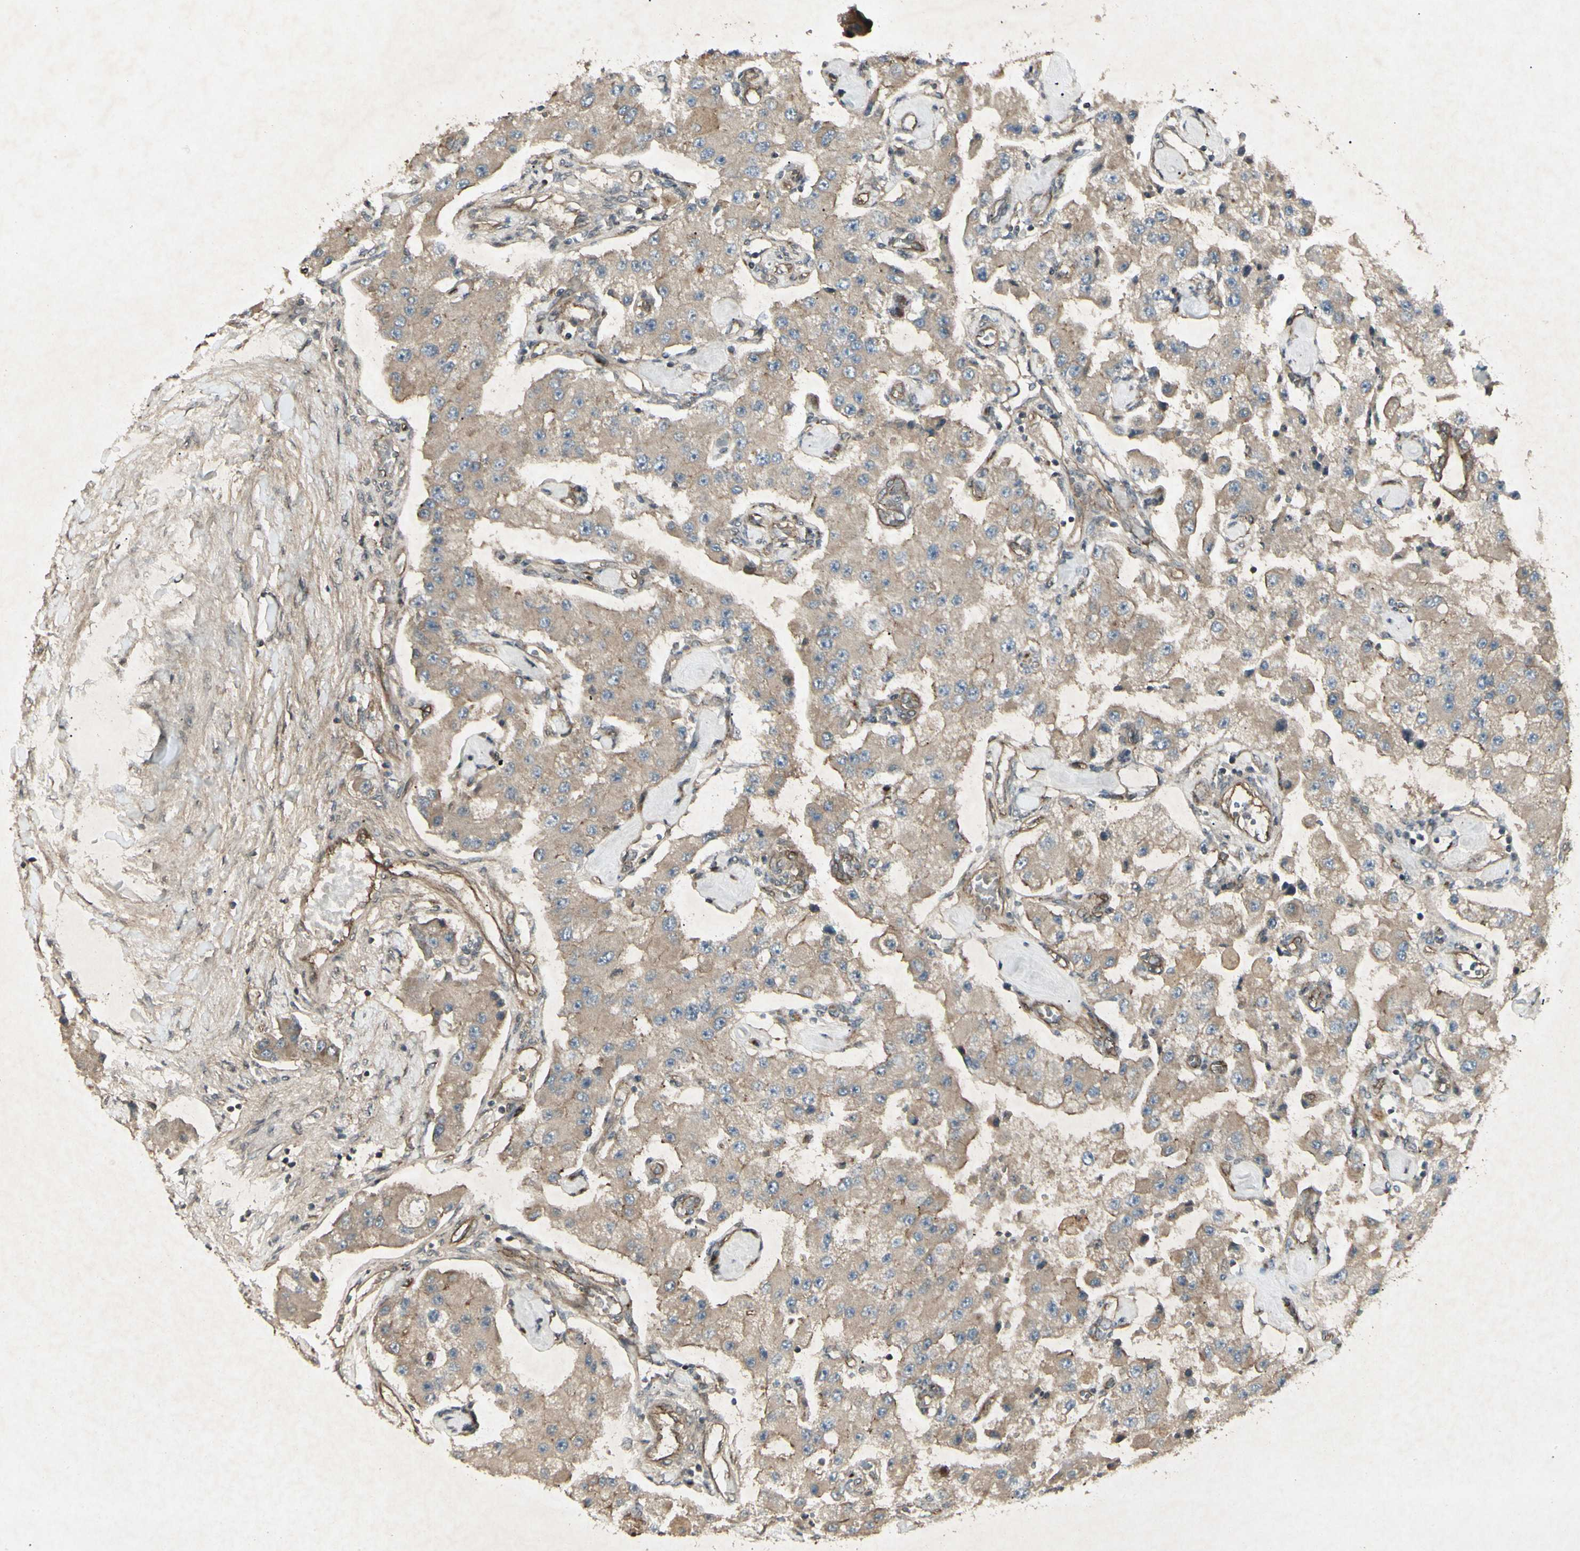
{"staining": {"intensity": "weak", "quantity": ">75%", "location": "cytoplasmic/membranous"}, "tissue": "carcinoid", "cell_type": "Tumor cells", "image_type": "cancer", "snomed": [{"axis": "morphology", "description": "Carcinoid, malignant, NOS"}, {"axis": "topography", "description": "Pancreas"}], "caption": "Immunohistochemical staining of human malignant carcinoid exhibits low levels of weak cytoplasmic/membranous protein positivity in approximately >75% of tumor cells.", "gene": "JAG1", "patient": {"sex": "male", "age": 41}}